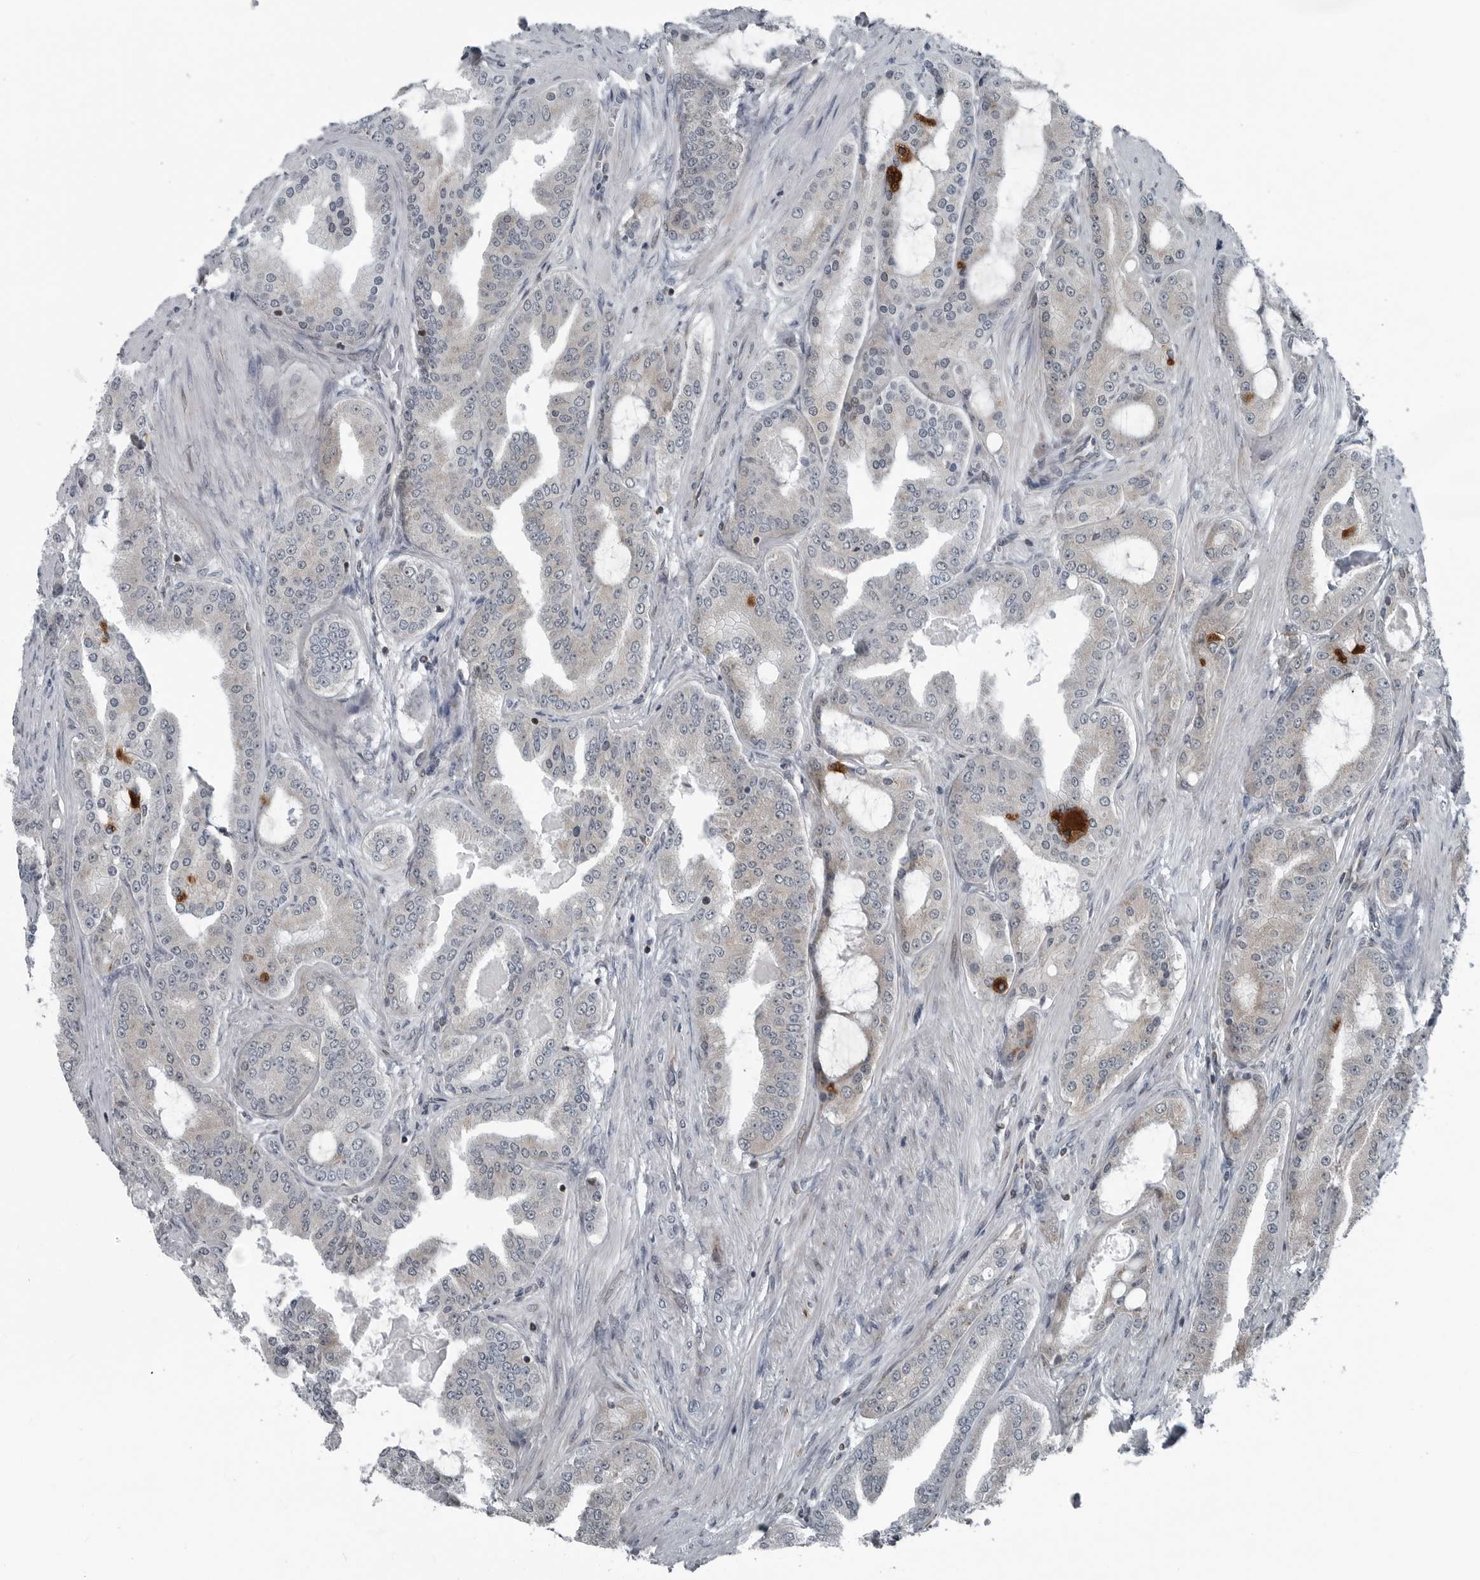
{"staining": {"intensity": "negative", "quantity": "none", "location": "none"}, "tissue": "prostate cancer", "cell_type": "Tumor cells", "image_type": "cancer", "snomed": [{"axis": "morphology", "description": "Adenocarcinoma, High grade"}, {"axis": "topography", "description": "Prostate"}], "caption": "Immunohistochemistry (IHC) of prostate adenocarcinoma (high-grade) exhibits no staining in tumor cells.", "gene": "GAK", "patient": {"sex": "male", "age": 60}}